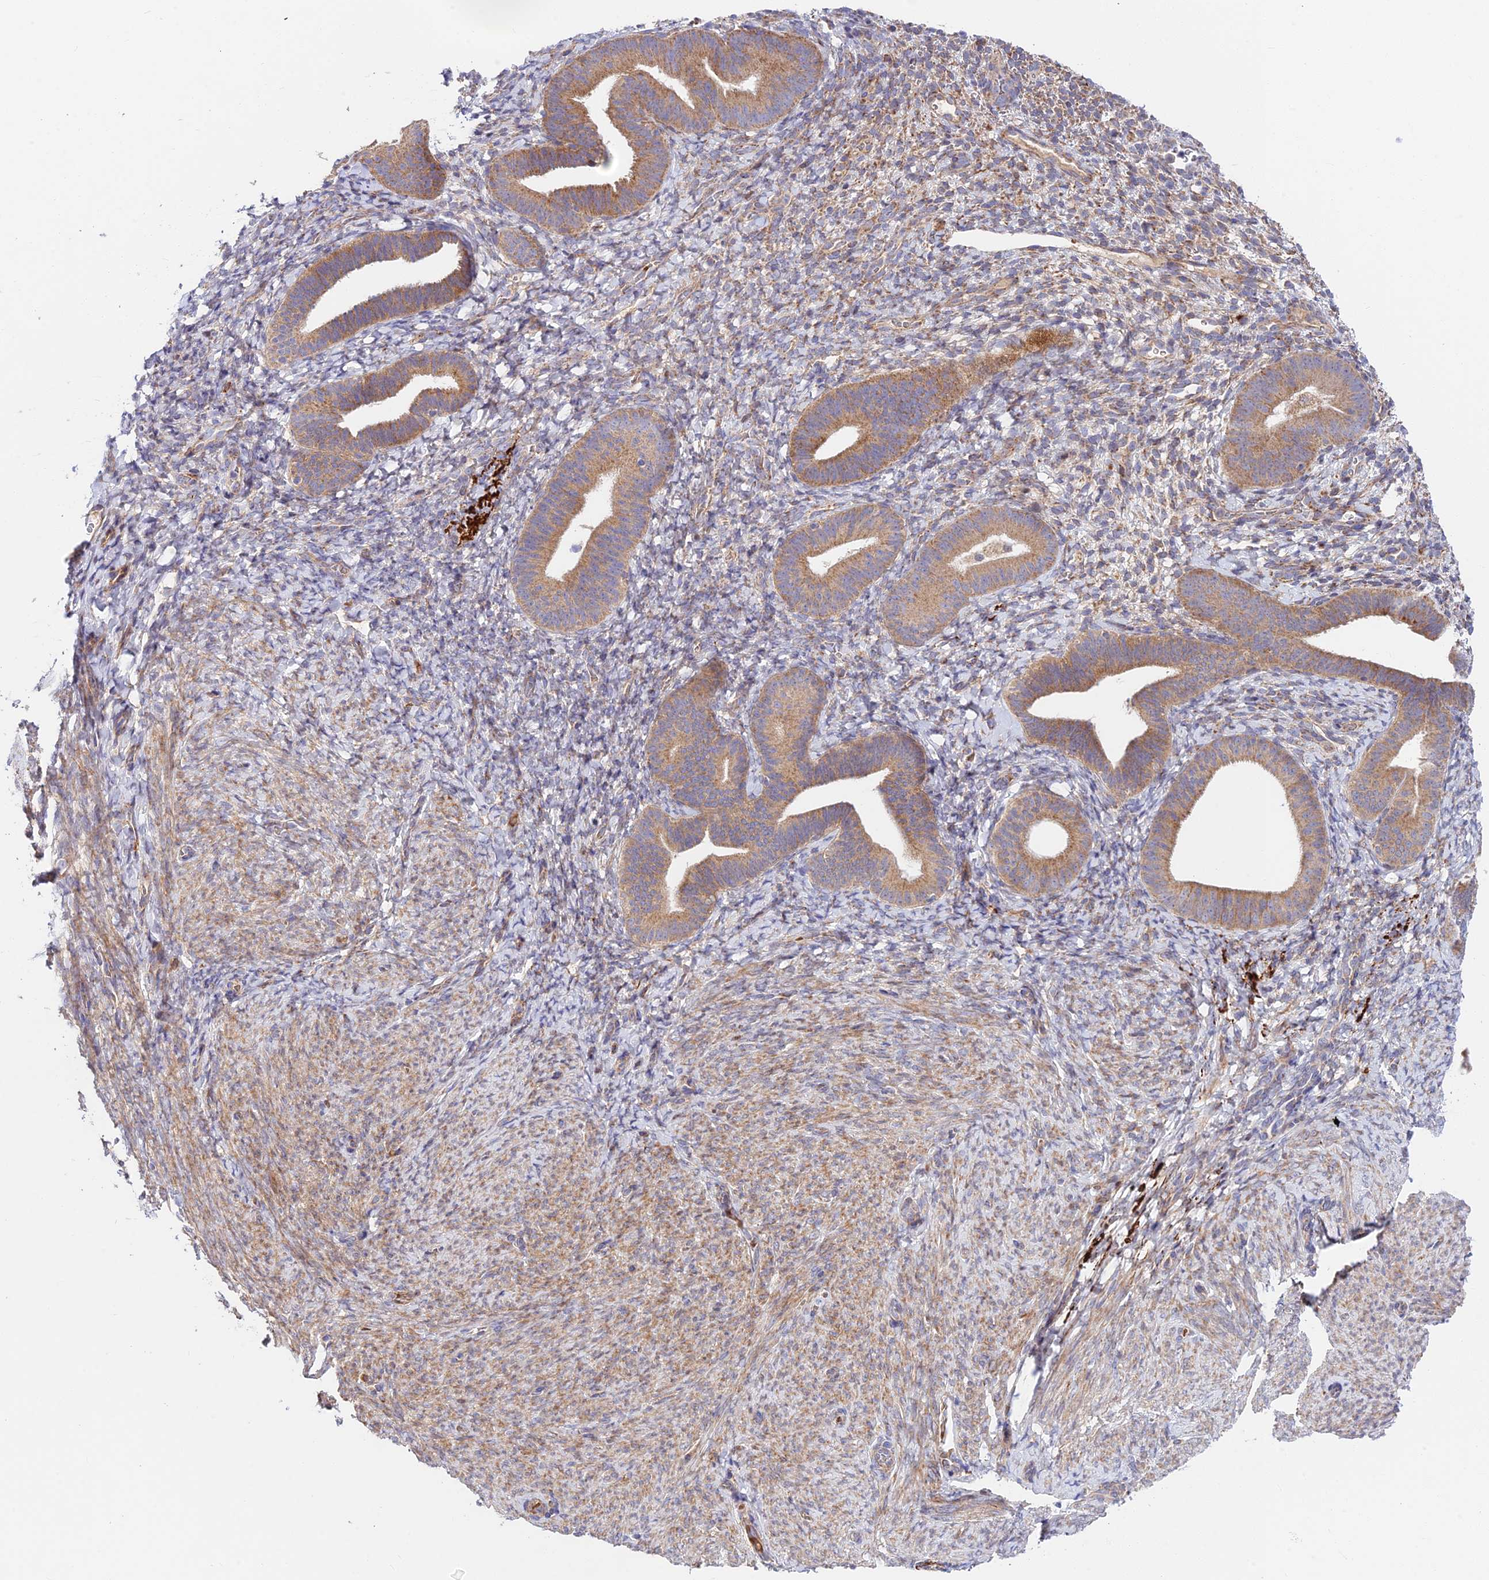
{"staining": {"intensity": "weak", "quantity": "25%-75%", "location": "cytoplasmic/membranous"}, "tissue": "endometrium", "cell_type": "Cells in endometrial stroma", "image_type": "normal", "snomed": [{"axis": "morphology", "description": "Normal tissue, NOS"}, {"axis": "topography", "description": "Endometrium"}], "caption": "High-power microscopy captured an IHC image of benign endometrium, revealing weak cytoplasmic/membranous staining in approximately 25%-75% of cells in endometrial stroma. (IHC, brightfield microscopy, high magnification).", "gene": "FUOM", "patient": {"sex": "female", "age": 65}}